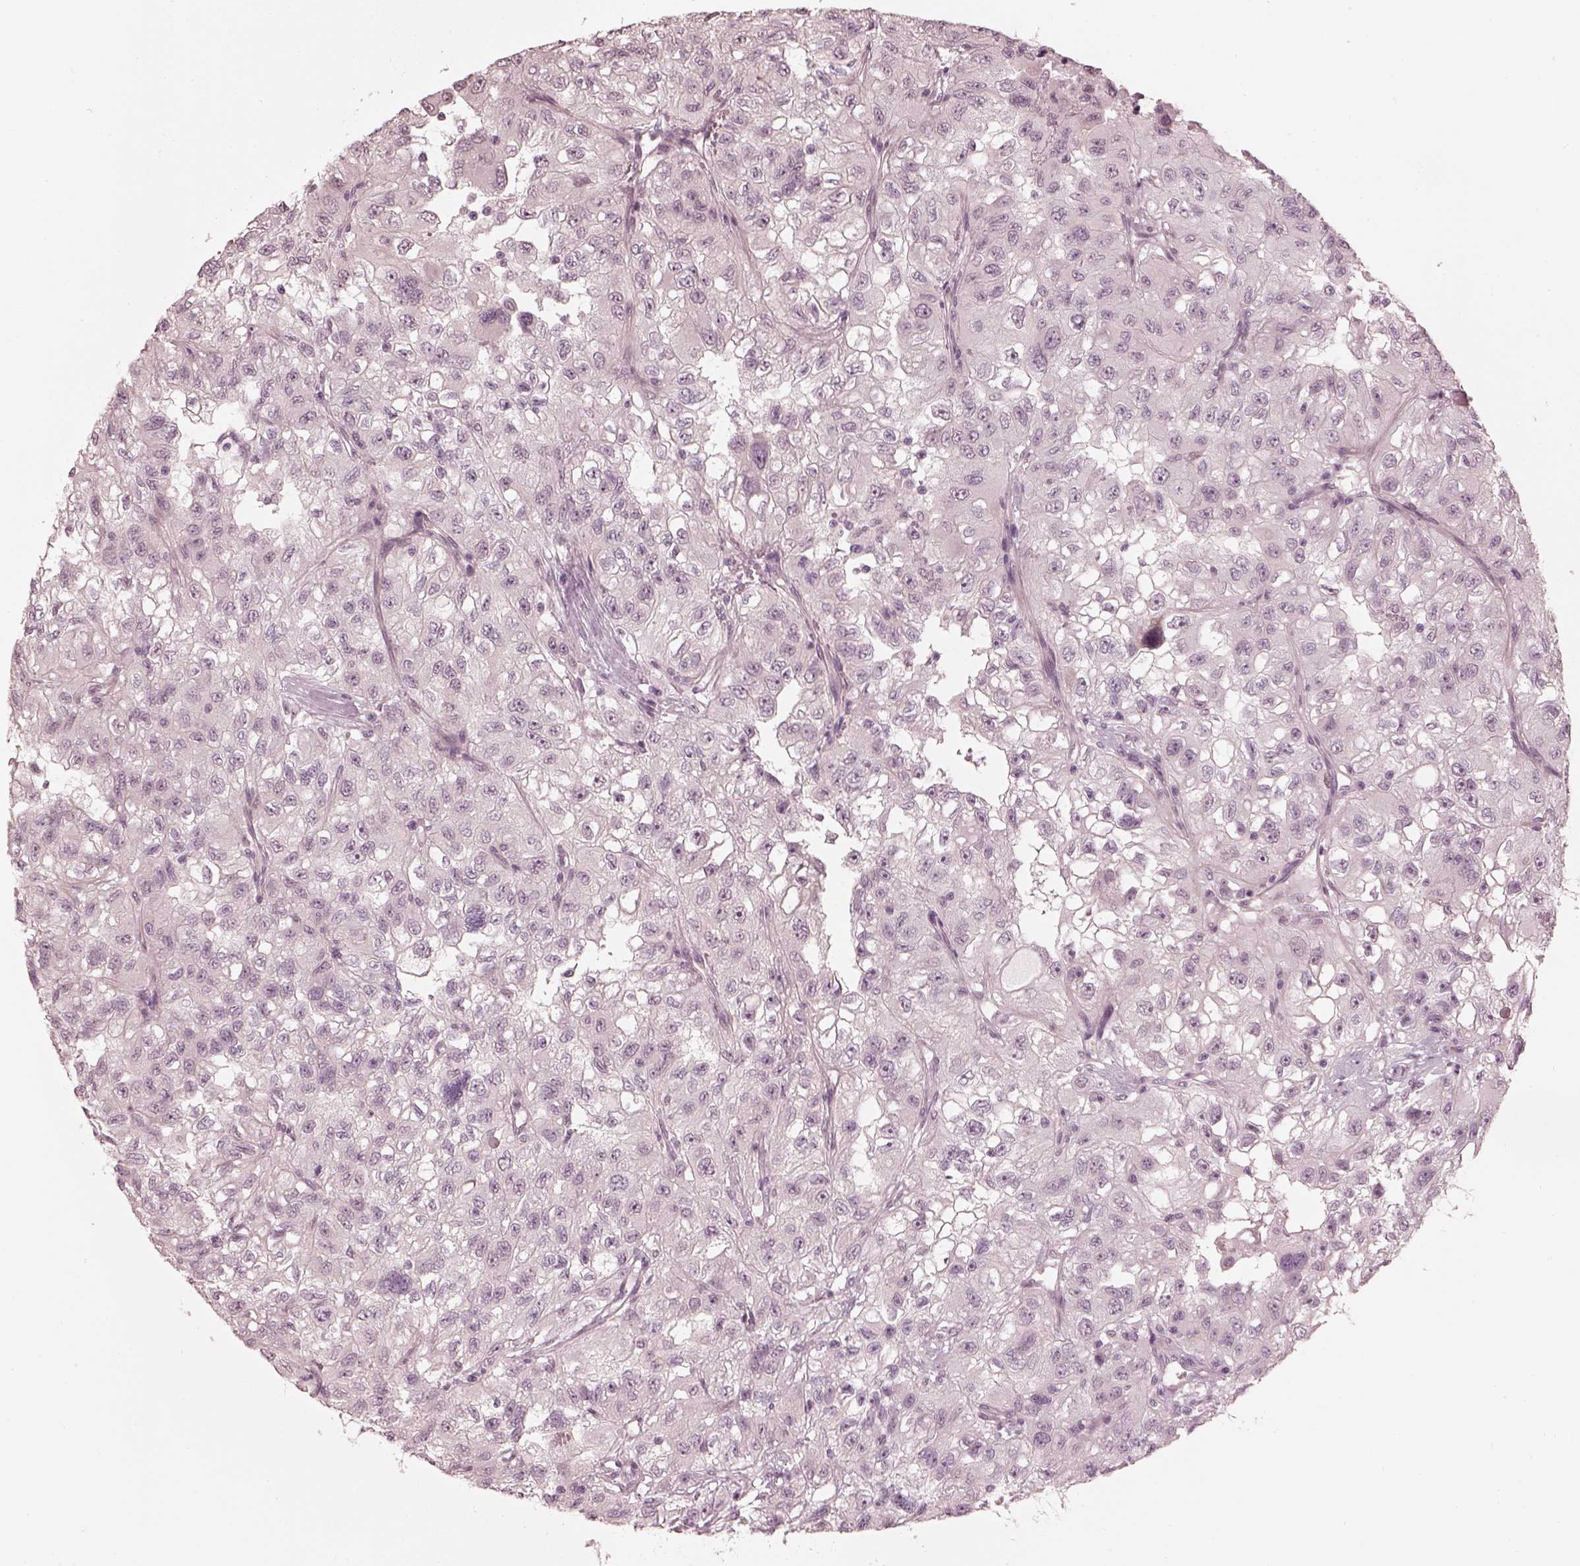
{"staining": {"intensity": "negative", "quantity": "none", "location": "none"}, "tissue": "renal cancer", "cell_type": "Tumor cells", "image_type": "cancer", "snomed": [{"axis": "morphology", "description": "Adenocarcinoma, NOS"}, {"axis": "topography", "description": "Kidney"}], "caption": "Histopathology image shows no significant protein expression in tumor cells of adenocarcinoma (renal).", "gene": "RPGRIP1", "patient": {"sex": "male", "age": 64}}